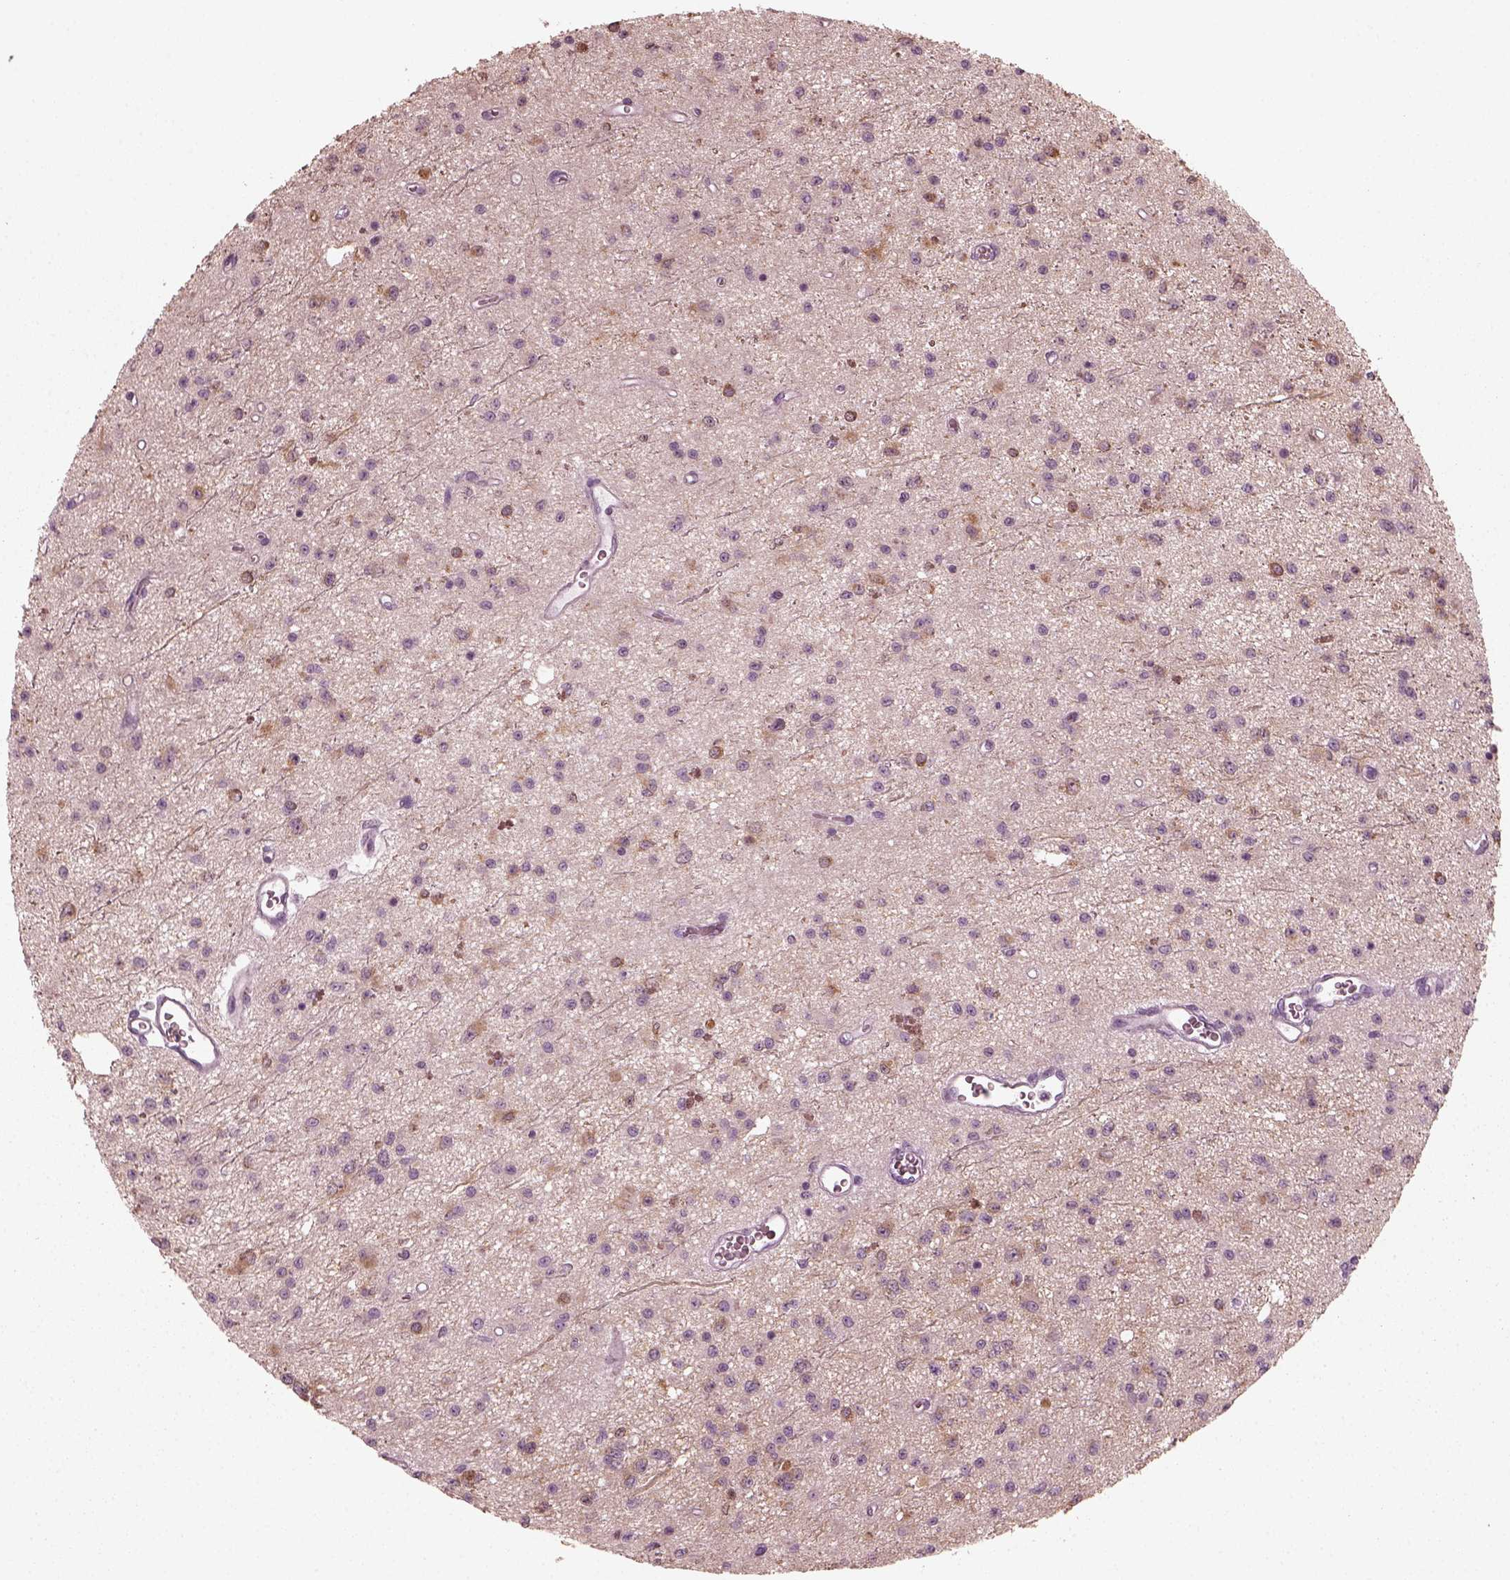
{"staining": {"intensity": "moderate", "quantity": "<25%", "location": "cytoplasmic/membranous"}, "tissue": "glioma", "cell_type": "Tumor cells", "image_type": "cancer", "snomed": [{"axis": "morphology", "description": "Glioma, malignant, Low grade"}, {"axis": "topography", "description": "Brain"}], "caption": "Malignant low-grade glioma stained for a protein (brown) displays moderate cytoplasmic/membranous positive staining in about <25% of tumor cells.", "gene": "GRM6", "patient": {"sex": "female", "age": 45}}